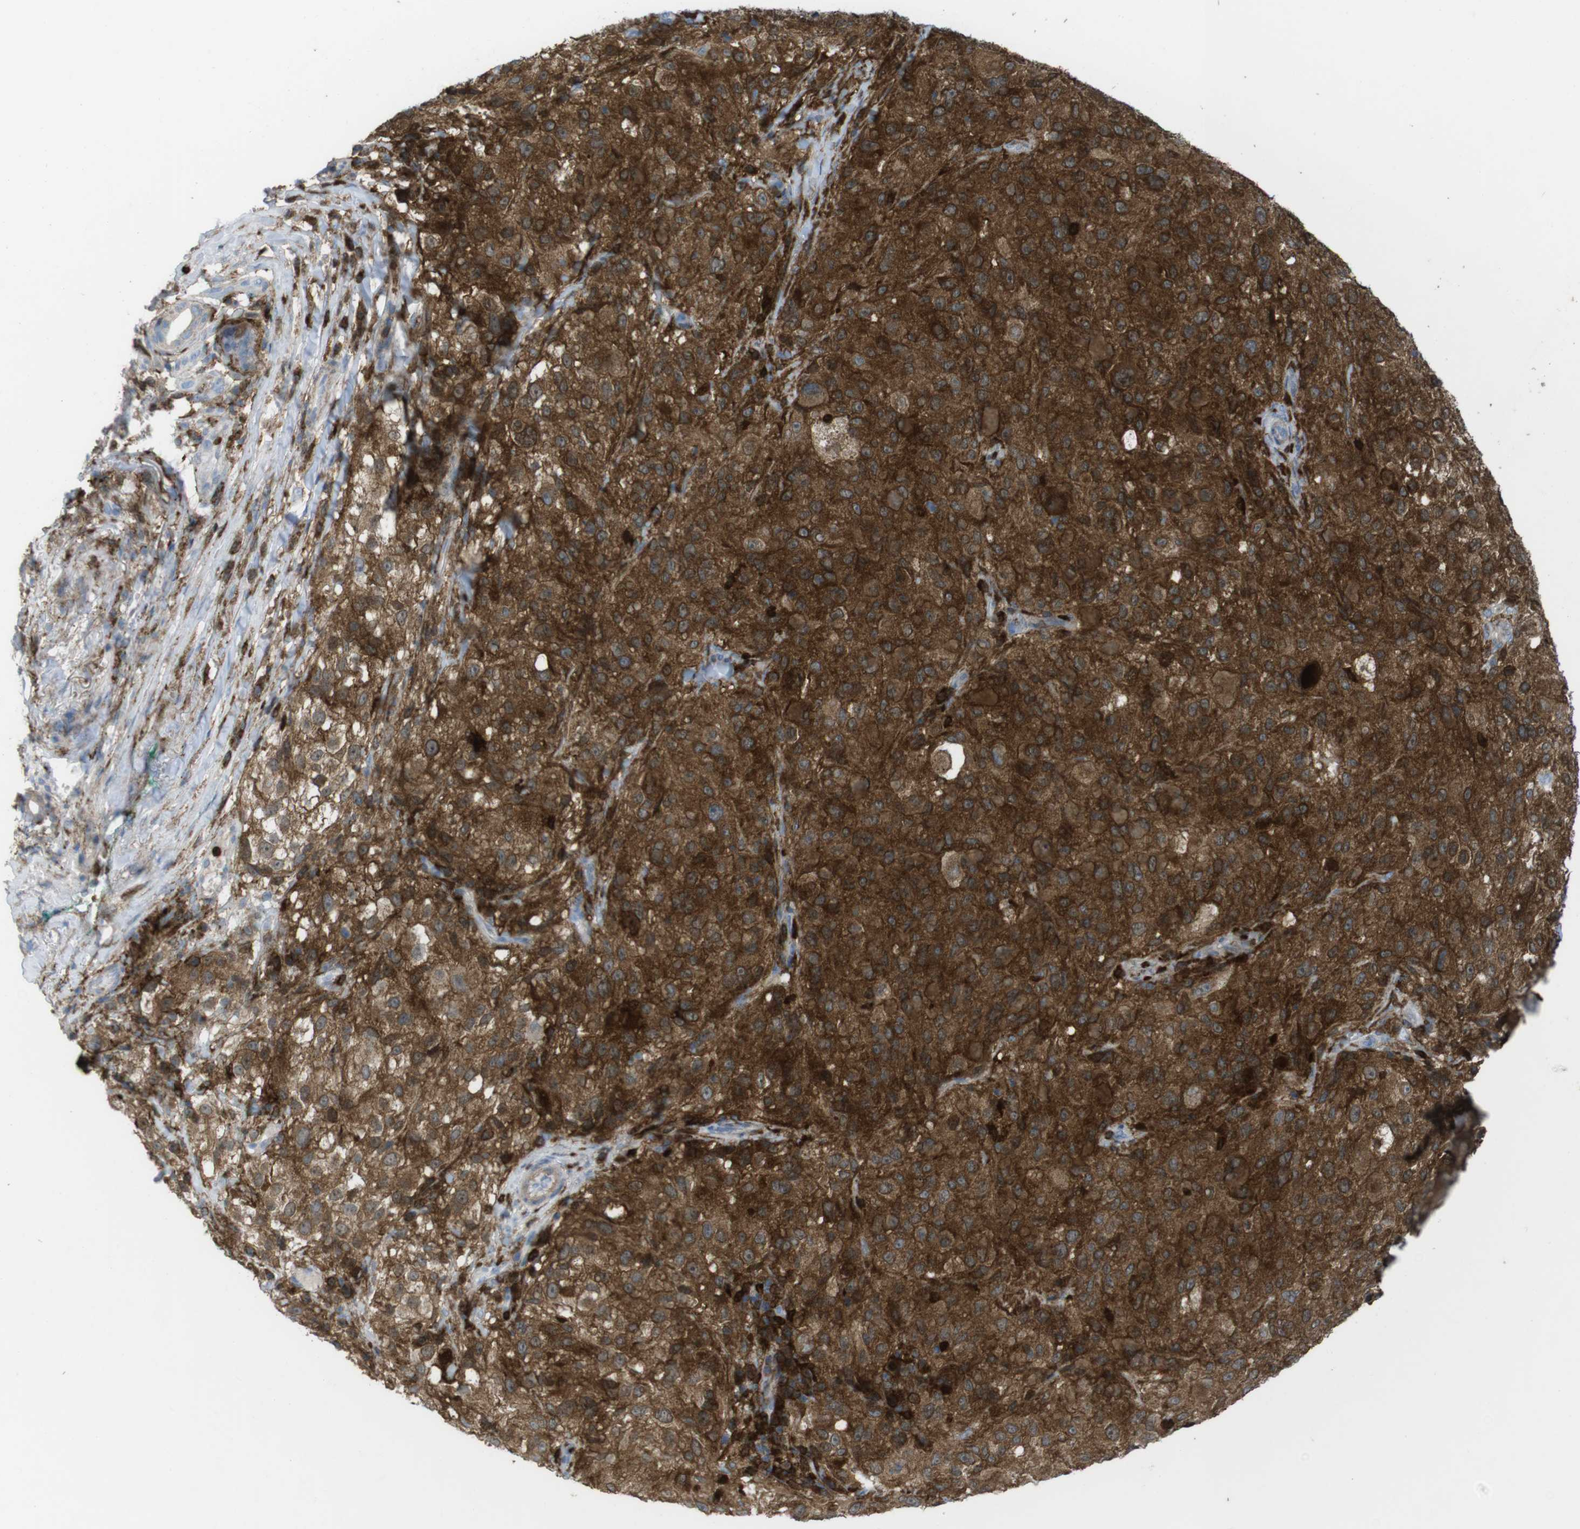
{"staining": {"intensity": "strong", "quantity": ">75%", "location": "cytoplasmic/membranous"}, "tissue": "melanoma", "cell_type": "Tumor cells", "image_type": "cancer", "snomed": [{"axis": "morphology", "description": "Necrosis, NOS"}, {"axis": "morphology", "description": "Malignant melanoma, NOS"}, {"axis": "topography", "description": "Skin"}], "caption": "About >75% of tumor cells in malignant melanoma reveal strong cytoplasmic/membranous protein positivity as visualized by brown immunohistochemical staining.", "gene": "PRKCD", "patient": {"sex": "female", "age": 87}}